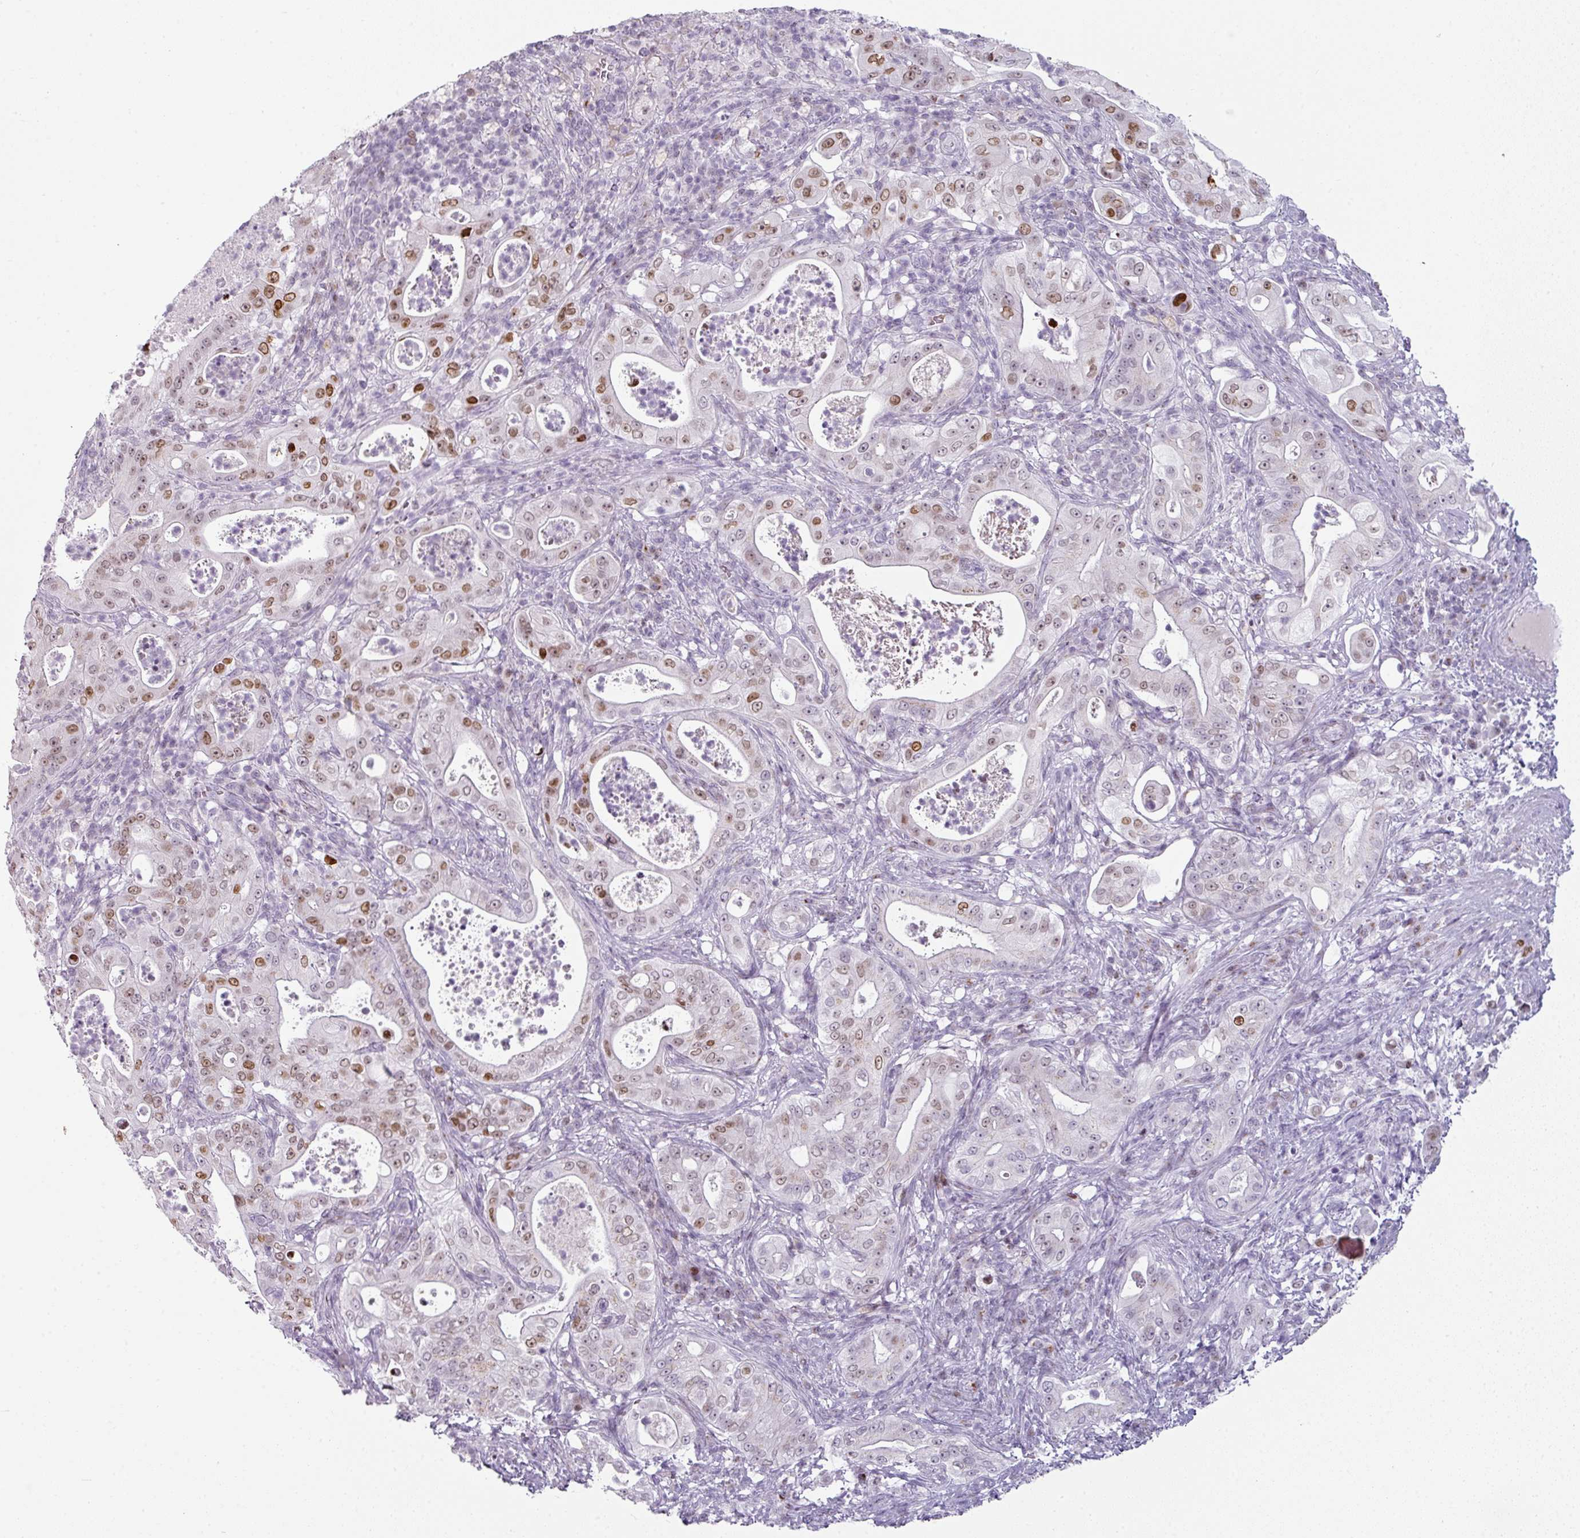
{"staining": {"intensity": "moderate", "quantity": ">75%", "location": "nuclear"}, "tissue": "pancreatic cancer", "cell_type": "Tumor cells", "image_type": "cancer", "snomed": [{"axis": "morphology", "description": "Adenocarcinoma, NOS"}, {"axis": "topography", "description": "Pancreas"}], "caption": "An image of human pancreatic adenocarcinoma stained for a protein exhibits moderate nuclear brown staining in tumor cells.", "gene": "SYT8", "patient": {"sex": "male", "age": 71}}